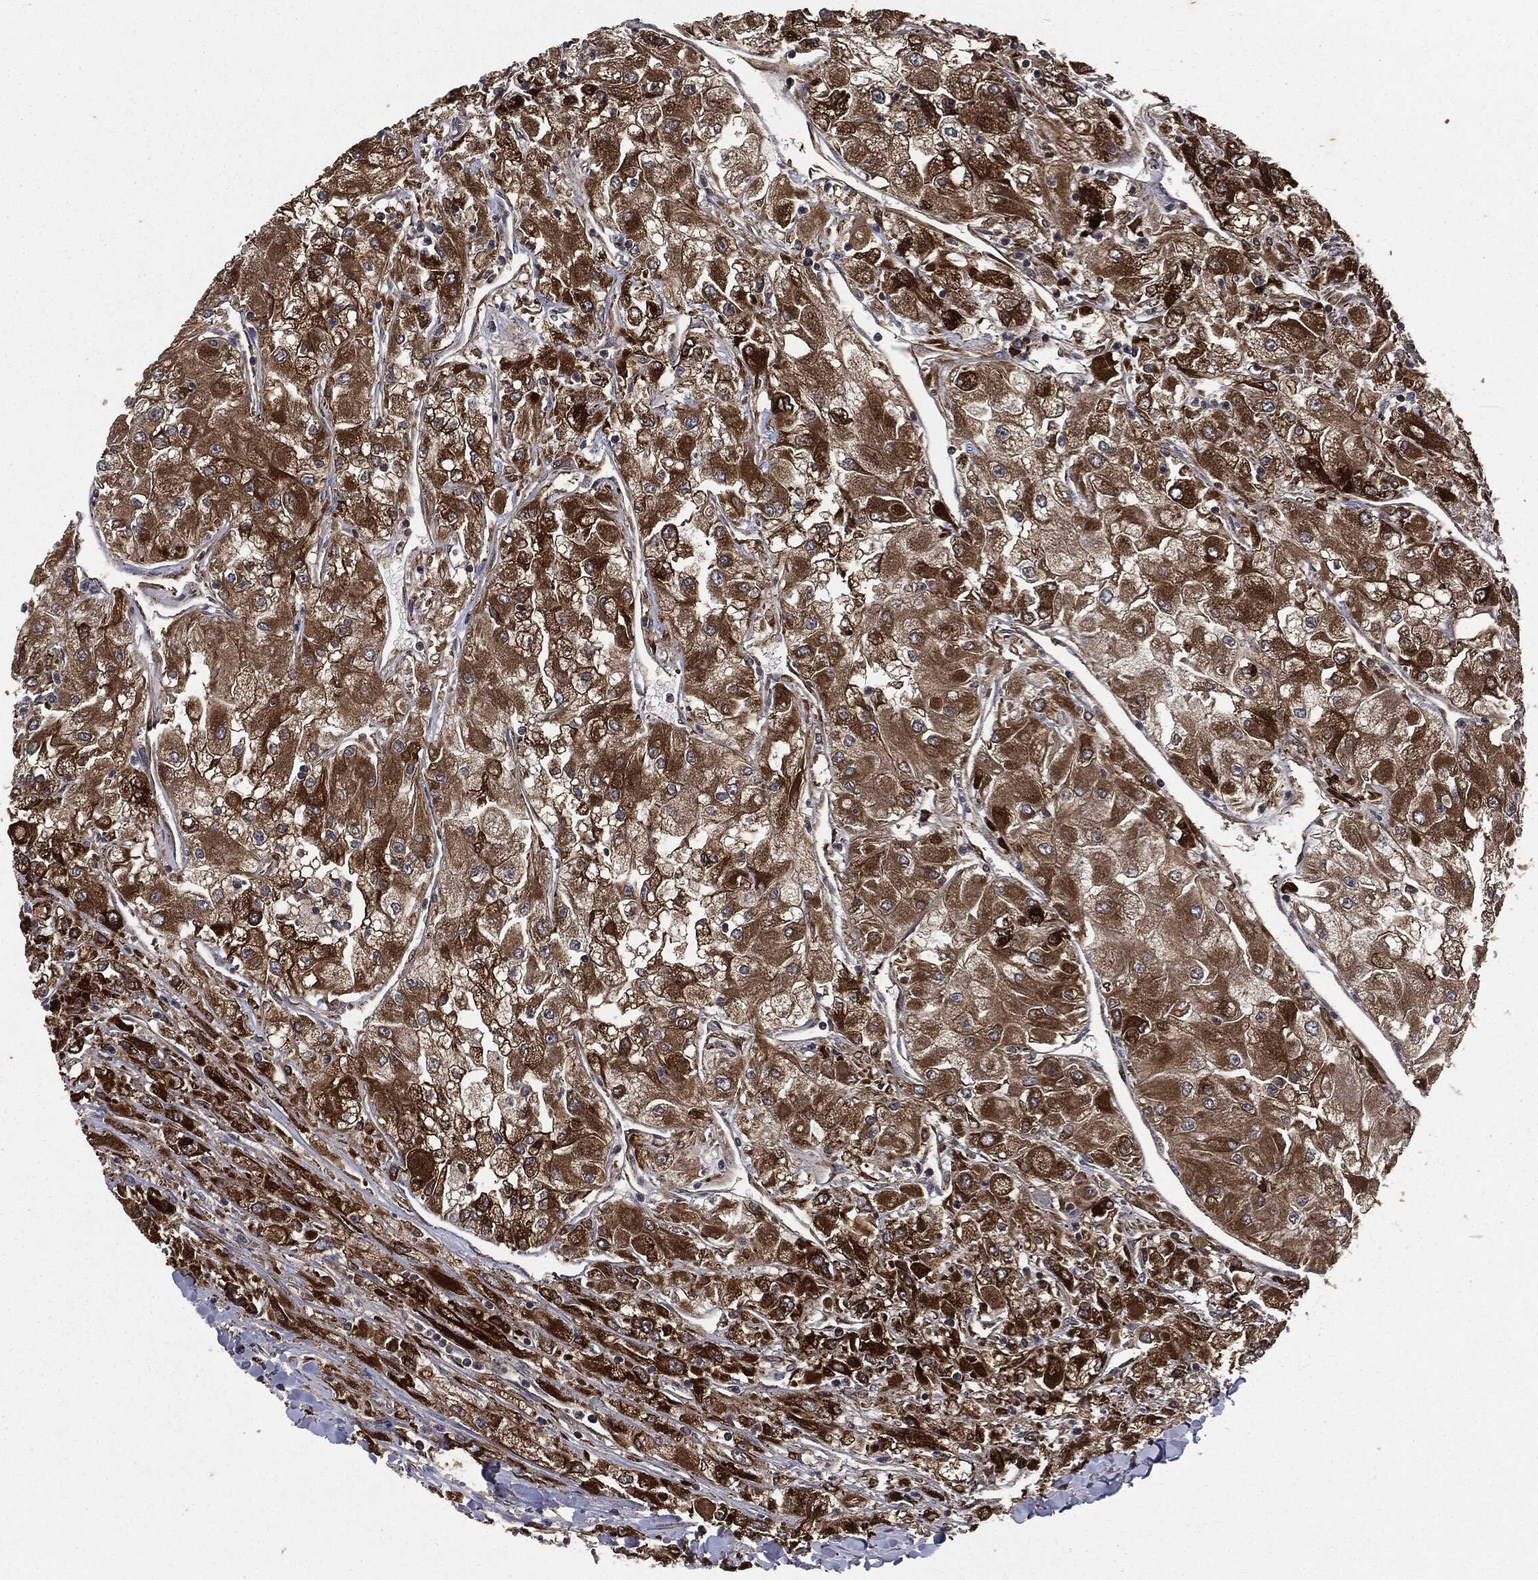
{"staining": {"intensity": "strong", "quantity": ">75%", "location": "cytoplasmic/membranous"}, "tissue": "renal cancer", "cell_type": "Tumor cells", "image_type": "cancer", "snomed": [{"axis": "morphology", "description": "Adenocarcinoma, NOS"}, {"axis": "topography", "description": "Kidney"}], "caption": "Strong cytoplasmic/membranous expression is present in about >75% of tumor cells in renal adenocarcinoma. The staining was performed using DAB (3,3'-diaminobenzidine), with brown indicating positive protein expression. Nuclei are stained blue with hematoxylin.", "gene": "PLOD3", "patient": {"sex": "male", "age": 80}}